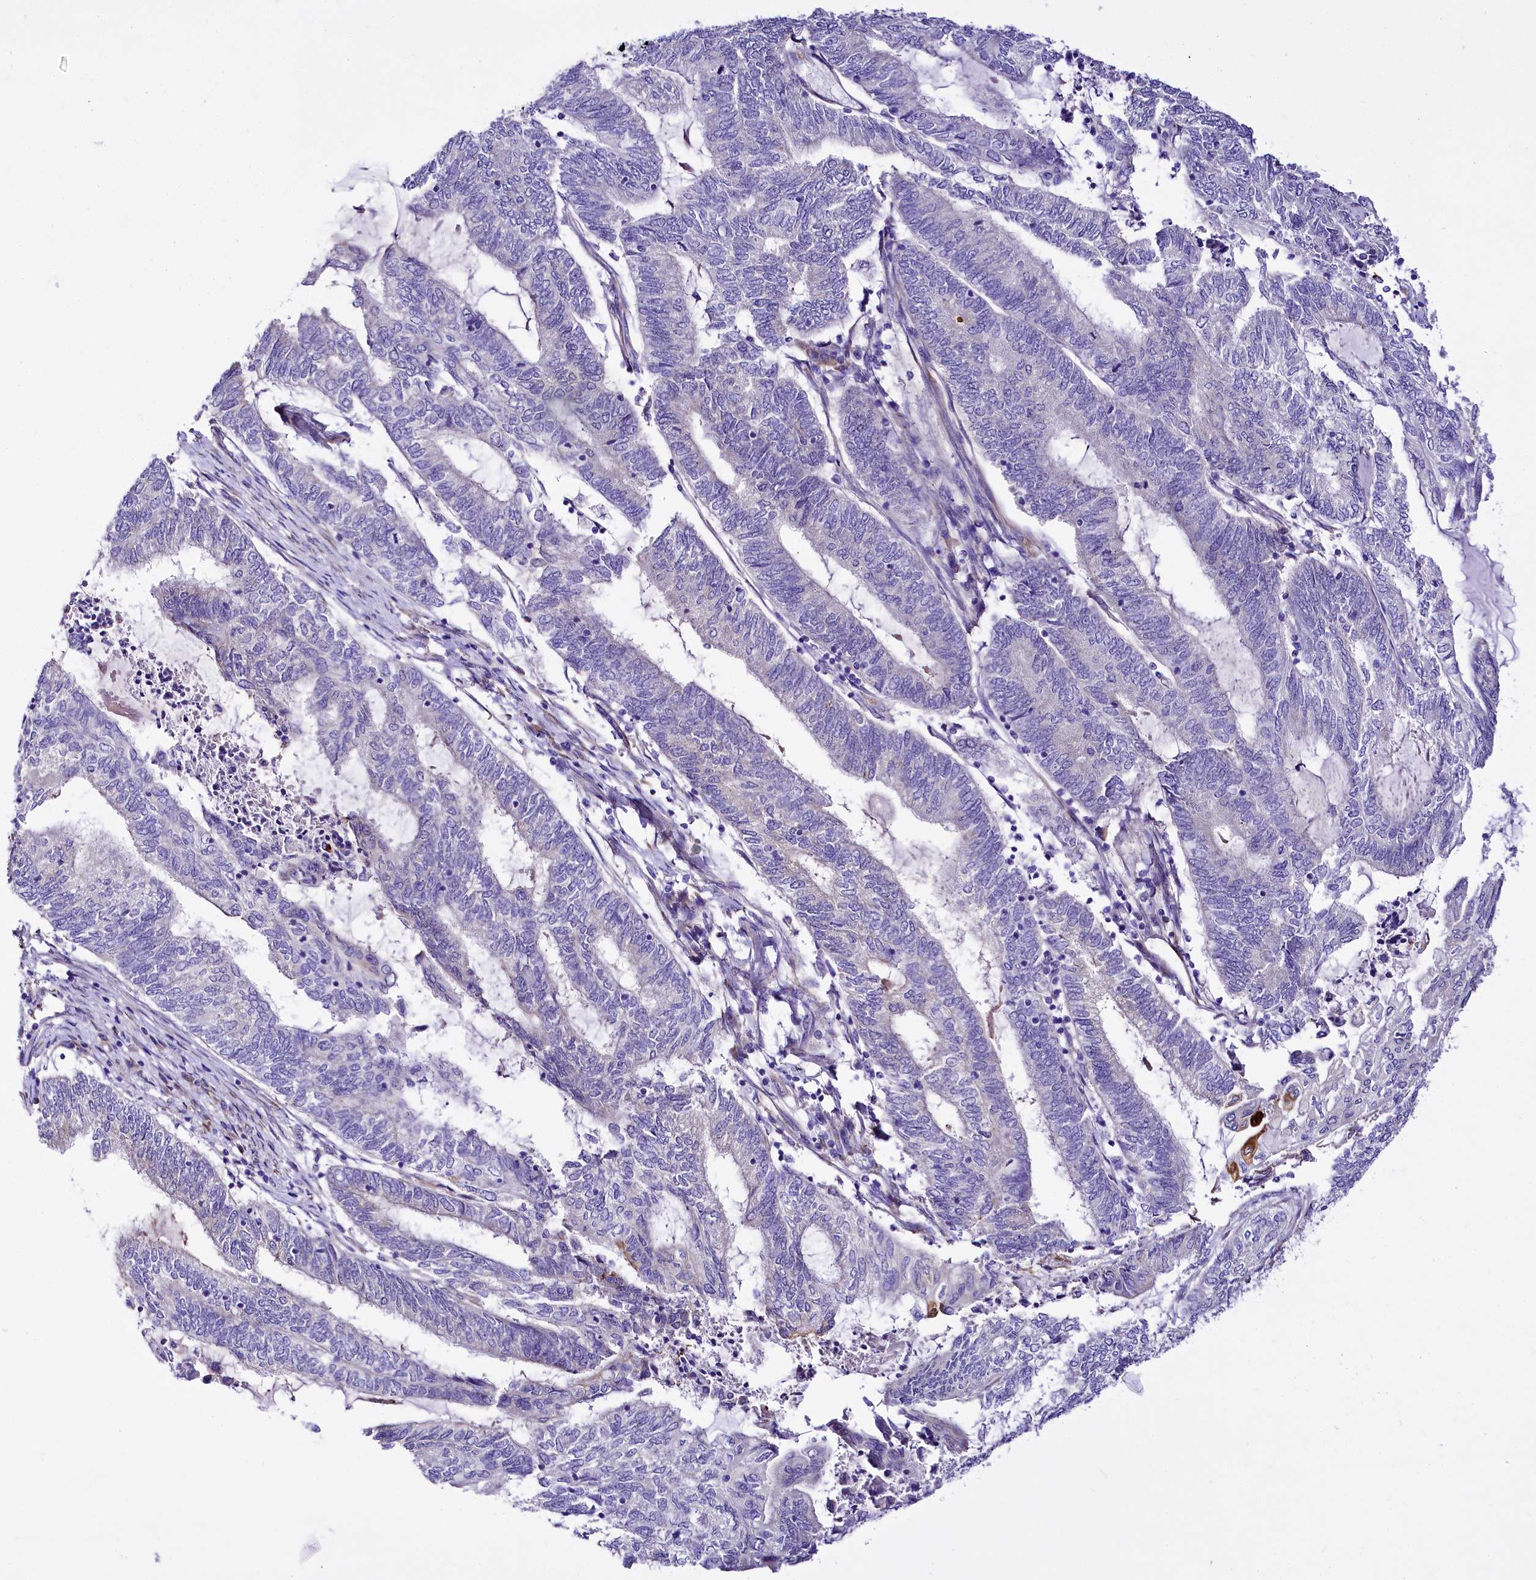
{"staining": {"intensity": "negative", "quantity": "none", "location": "none"}, "tissue": "endometrial cancer", "cell_type": "Tumor cells", "image_type": "cancer", "snomed": [{"axis": "morphology", "description": "Adenocarcinoma, NOS"}, {"axis": "topography", "description": "Uterus"}, {"axis": "topography", "description": "Endometrium"}], "caption": "This is a micrograph of immunohistochemistry (IHC) staining of adenocarcinoma (endometrial), which shows no positivity in tumor cells. Brightfield microscopy of IHC stained with DAB (brown) and hematoxylin (blue), captured at high magnification.", "gene": "A2ML1", "patient": {"sex": "female", "age": 70}}